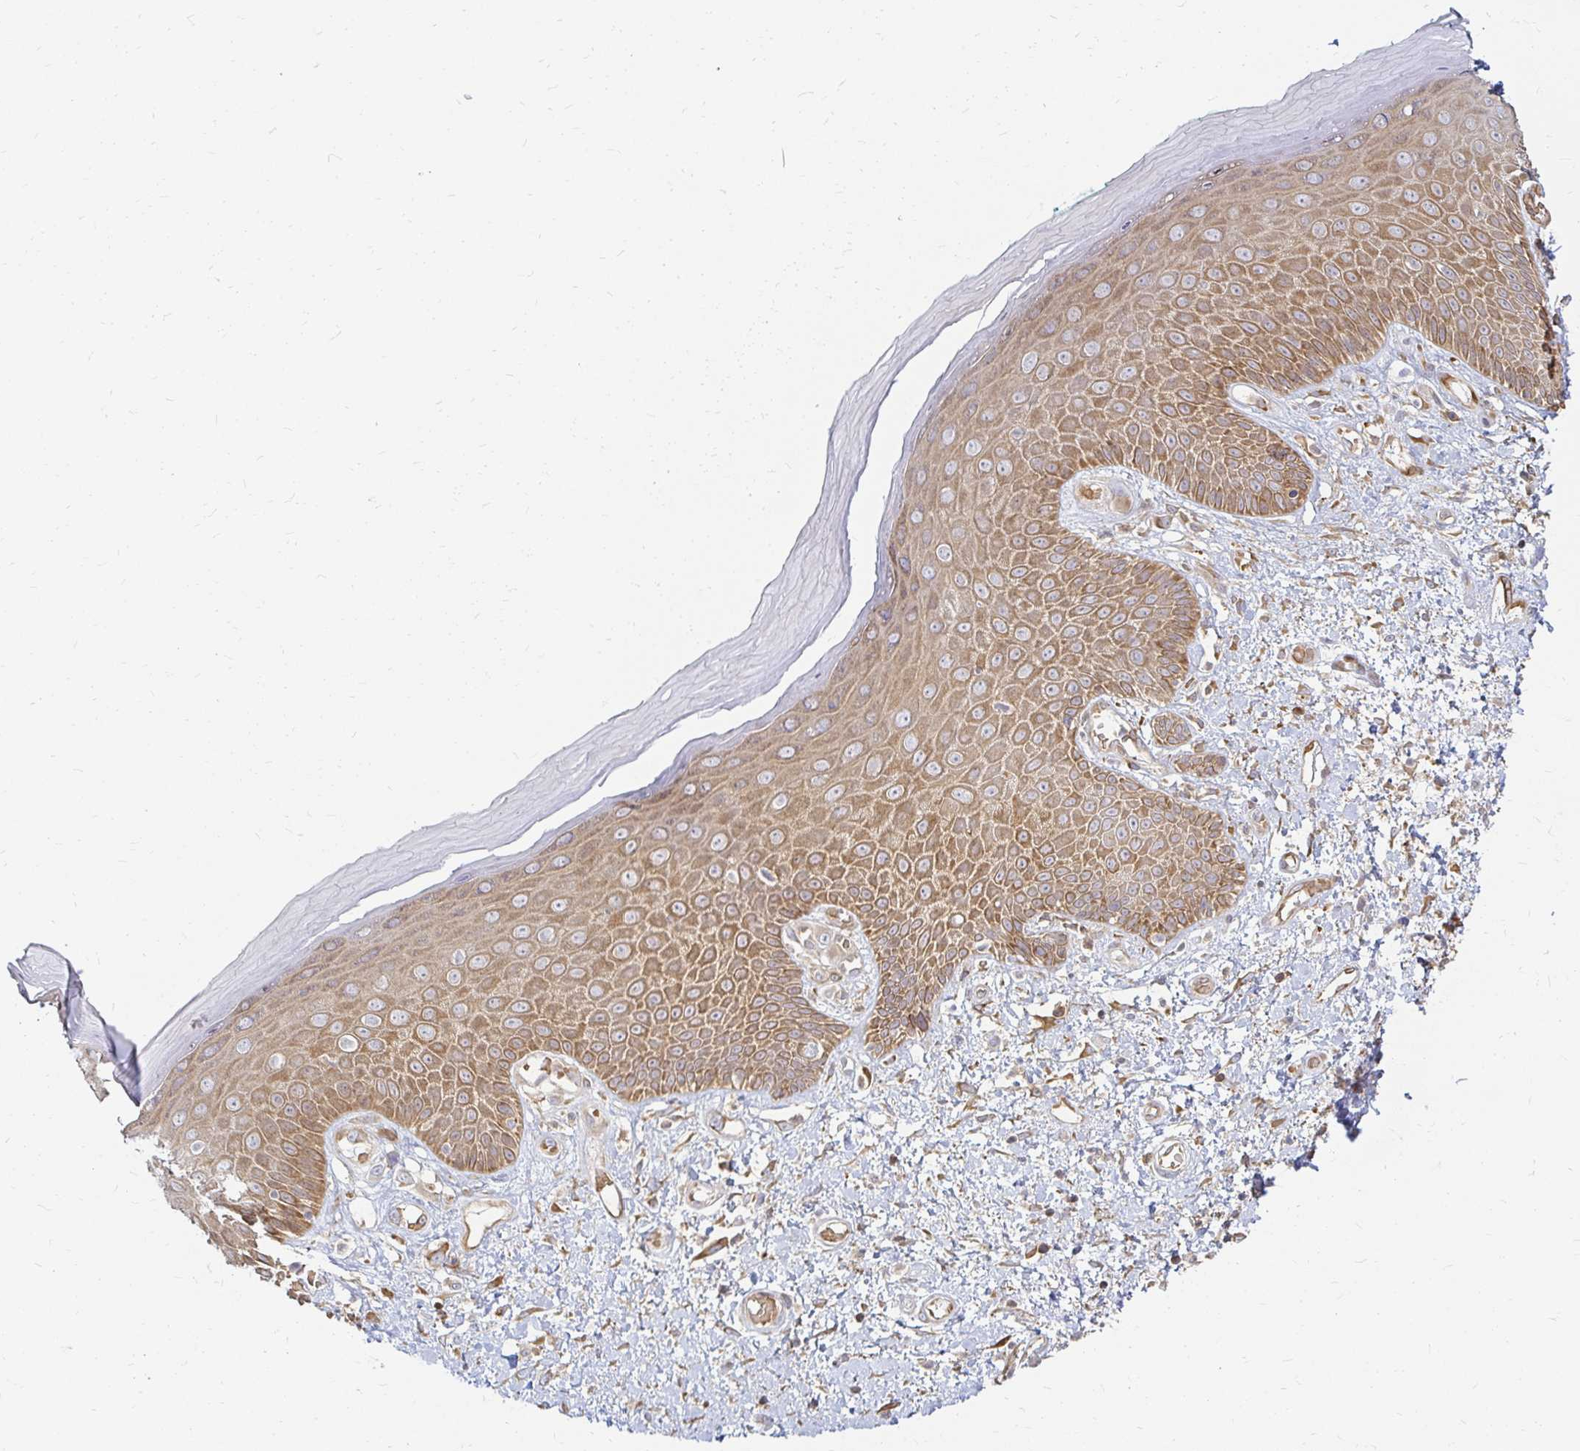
{"staining": {"intensity": "moderate", "quantity": ">75%", "location": "cytoplasmic/membranous"}, "tissue": "skin", "cell_type": "Epidermal cells", "image_type": "normal", "snomed": [{"axis": "morphology", "description": "Normal tissue, NOS"}, {"axis": "topography", "description": "Anal"}, {"axis": "topography", "description": "Peripheral nerve tissue"}], "caption": "Immunohistochemical staining of benign skin reveals >75% levels of moderate cytoplasmic/membranous protein positivity in approximately >75% of epidermal cells. Ihc stains the protein in brown and the nuclei are stained blue.", "gene": "CAST", "patient": {"sex": "male", "age": 78}}